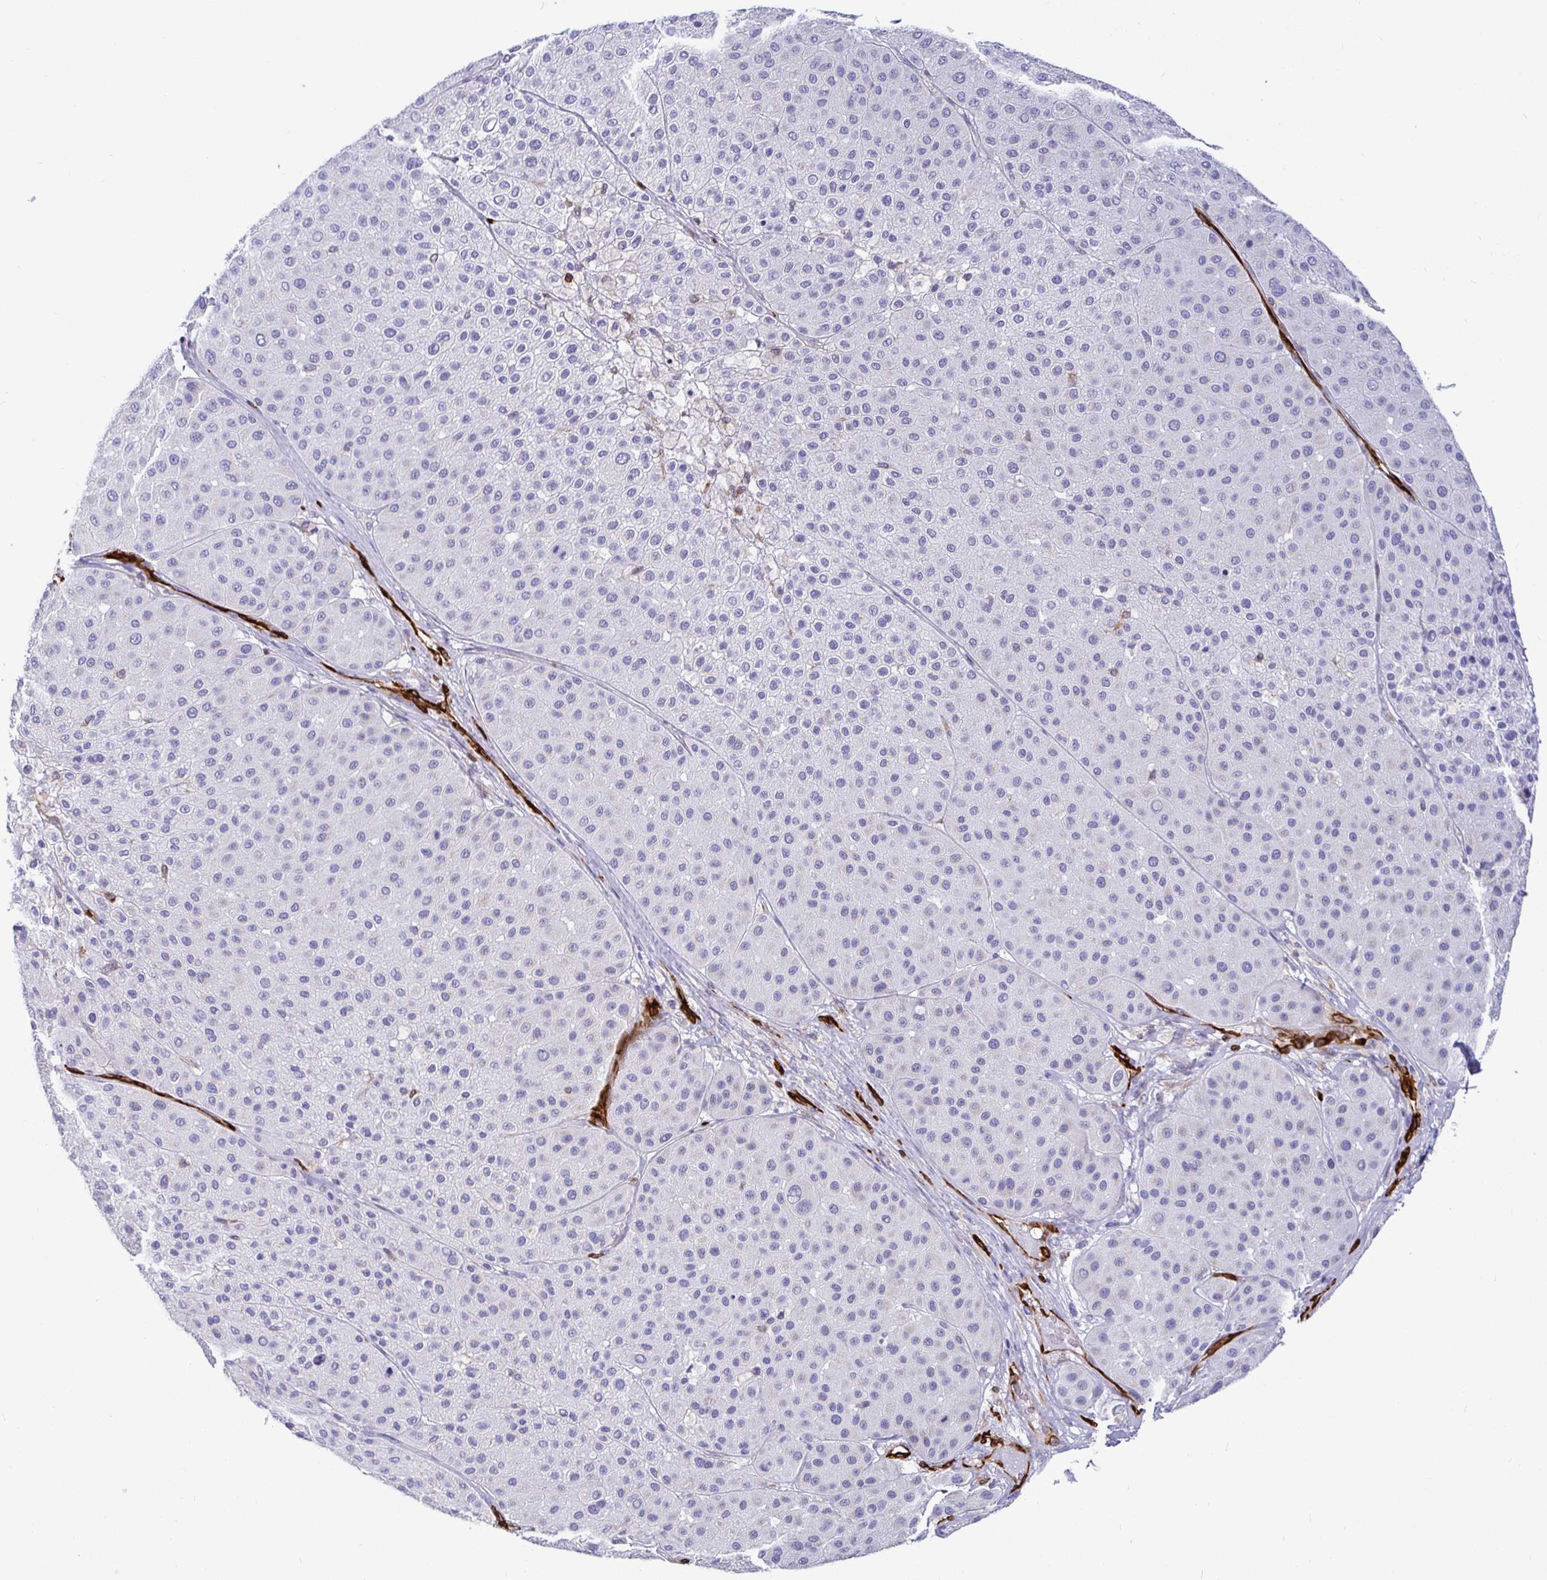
{"staining": {"intensity": "negative", "quantity": "none", "location": "none"}, "tissue": "melanoma", "cell_type": "Tumor cells", "image_type": "cancer", "snomed": [{"axis": "morphology", "description": "Malignant melanoma, Metastatic site"}, {"axis": "topography", "description": "Smooth muscle"}], "caption": "Human malignant melanoma (metastatic site) stained for a protein using immunohistochemistry reveals no staining in tumor cells.", "gene": "TP53I11", "patient": {"sex": "male", "age": 41}}